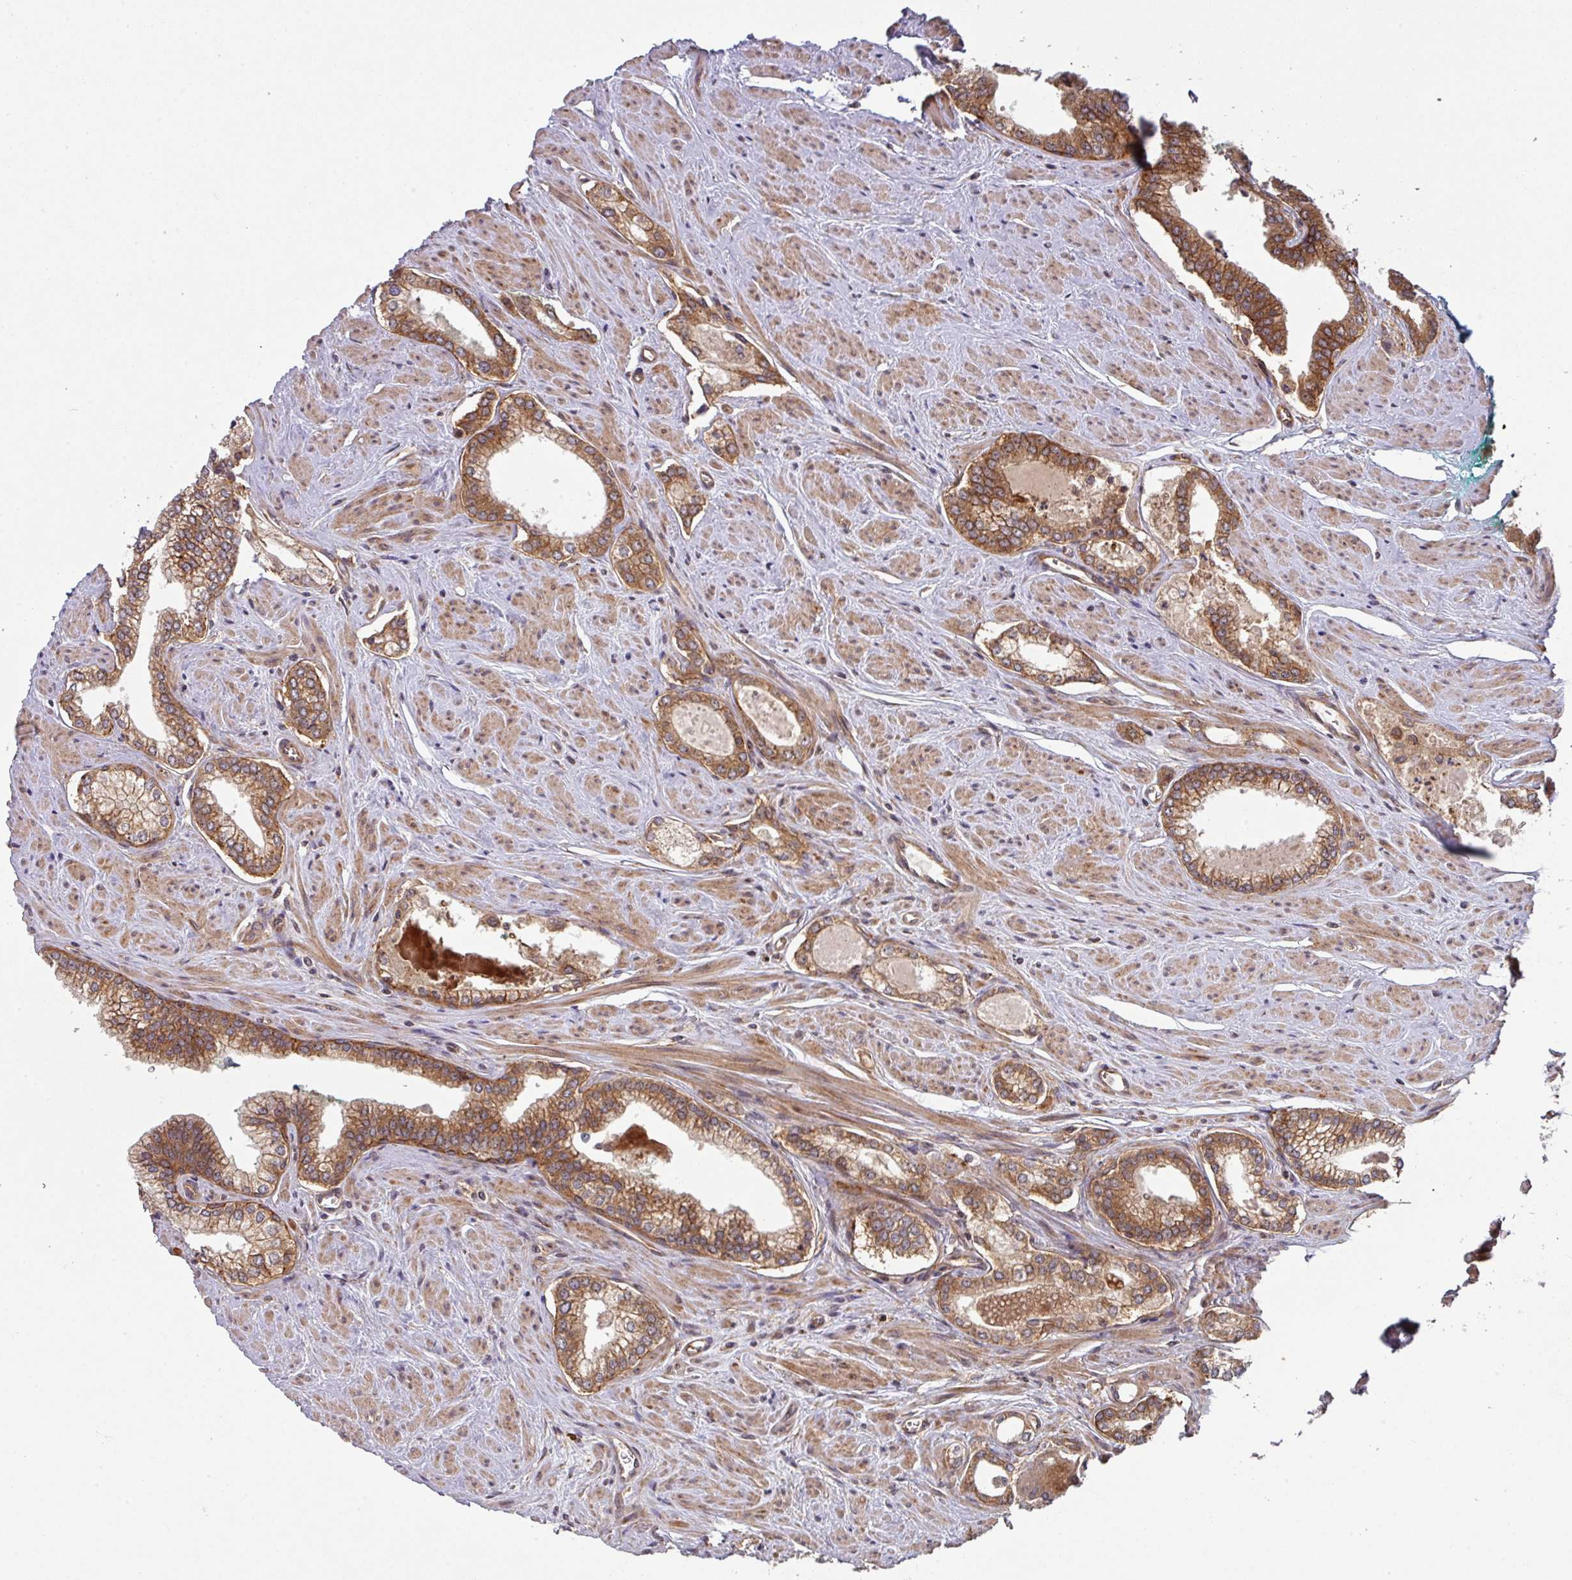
{"staining": {"intensity": "strong", "quantity": ">75%", "location": "cytoplasmic/membranous"}, "tissue": "prostate cancer", "cell_type": "Tumor cells", "image_type": "cancer", "snomed": [{"axis": "morphology", "description": "Adenocarcinoma, Low grade"}, {"axis": "topography", "description": "Prostate and seminal vesicle, NOS"}], "caption": "Tumor cells display high levels of strong cytoplasmic/membranous expression in about >75% of cells in human adenocarcinoma (low-grade) (prostate).", "gene": "CYFIP2", "patient": {"sex": "male", "age": 60}}